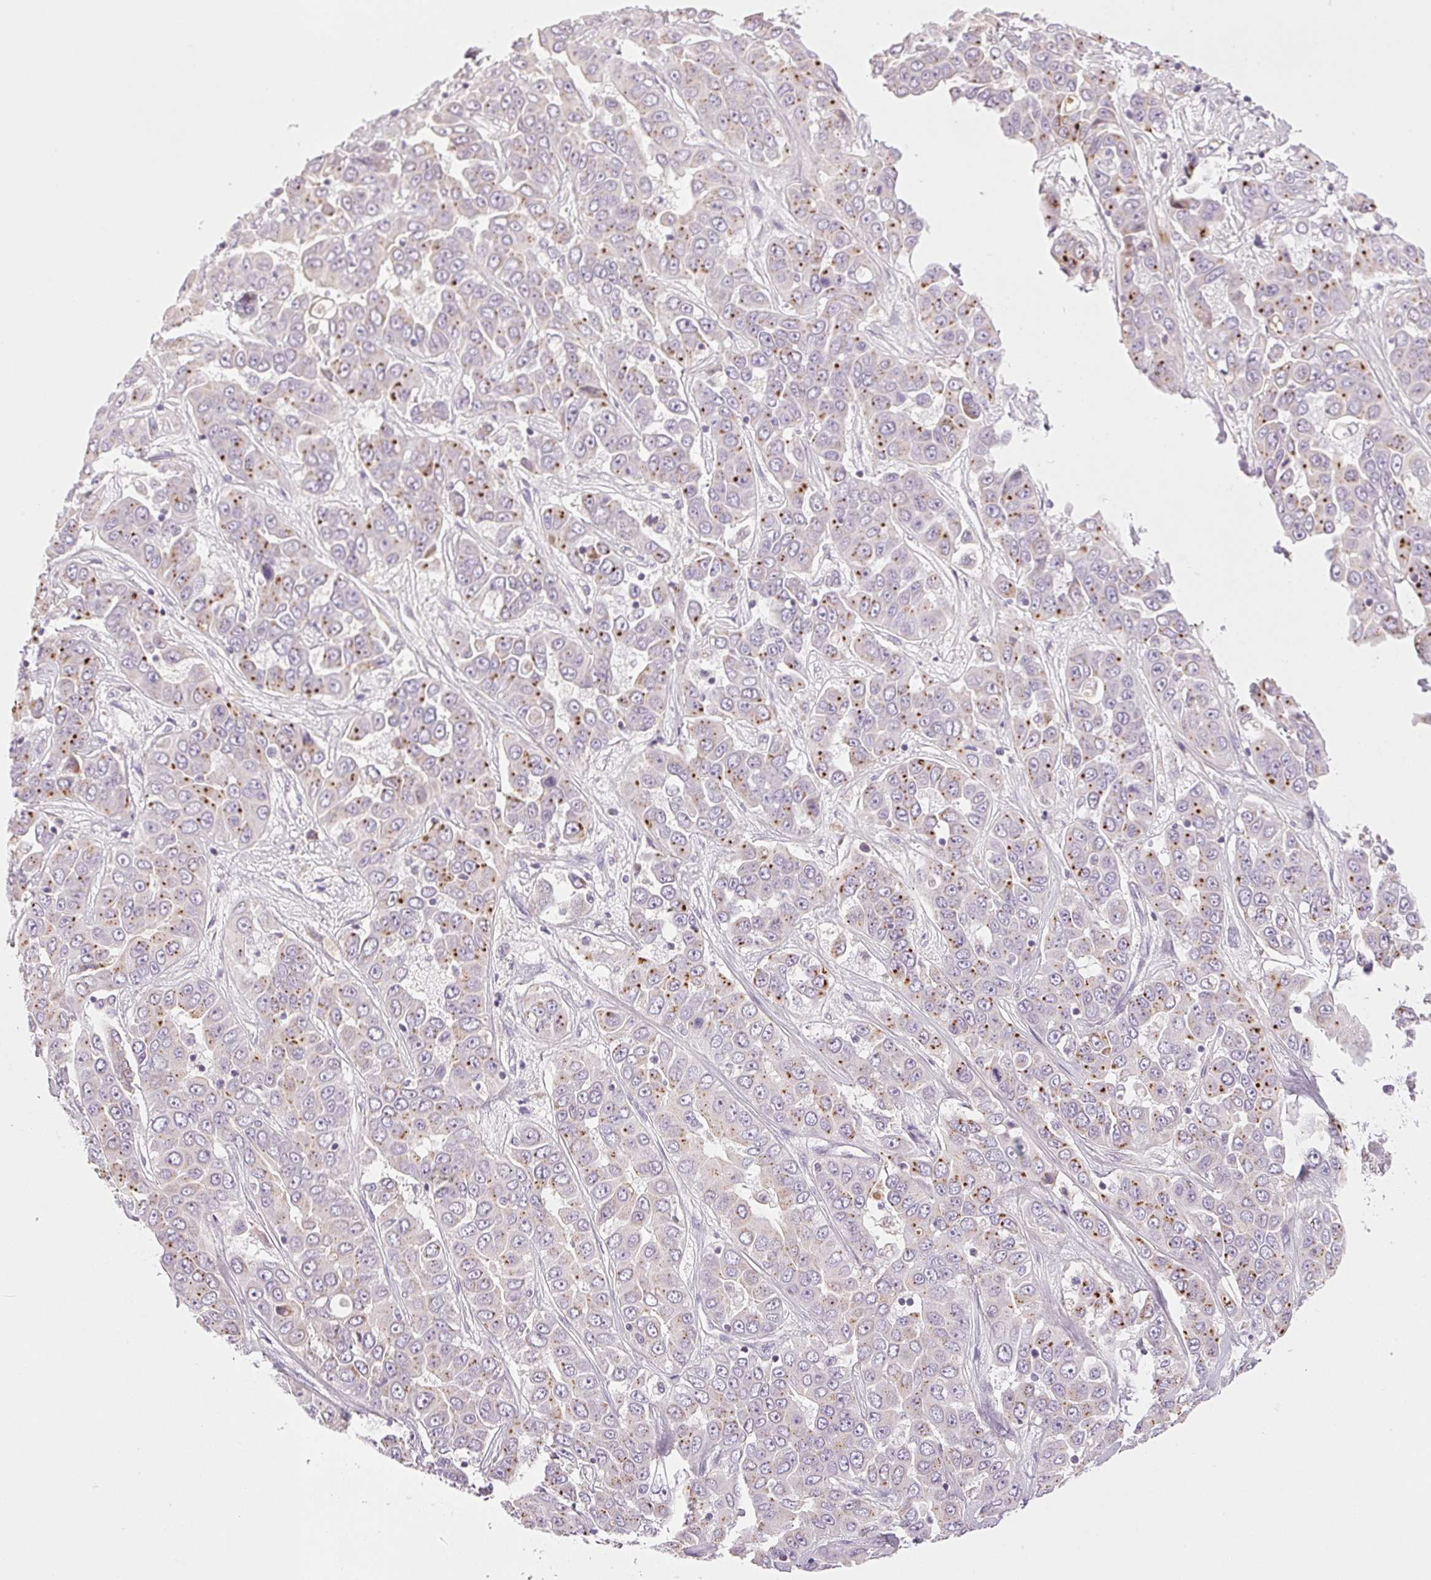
{"staining": {"intensity": "strong", "quantity": "25%-75%", "location": "cytoplasmic/membranous"}, "tissue": "liver cancer", "cell_type": "Tumor cells", "image_type": "cancer", "snomed": [{"axis": "morphology", "description": "Cholangiocarcinoma"}, {"axis": "topography", "description": "Liver"}], "caption": "A brown stain labels strong cytoplasmic/membranous staining of a protein in liver cancer tumor cells.", "gene": "COL7A1", "patient": {"sex": "female", "age": 52}}